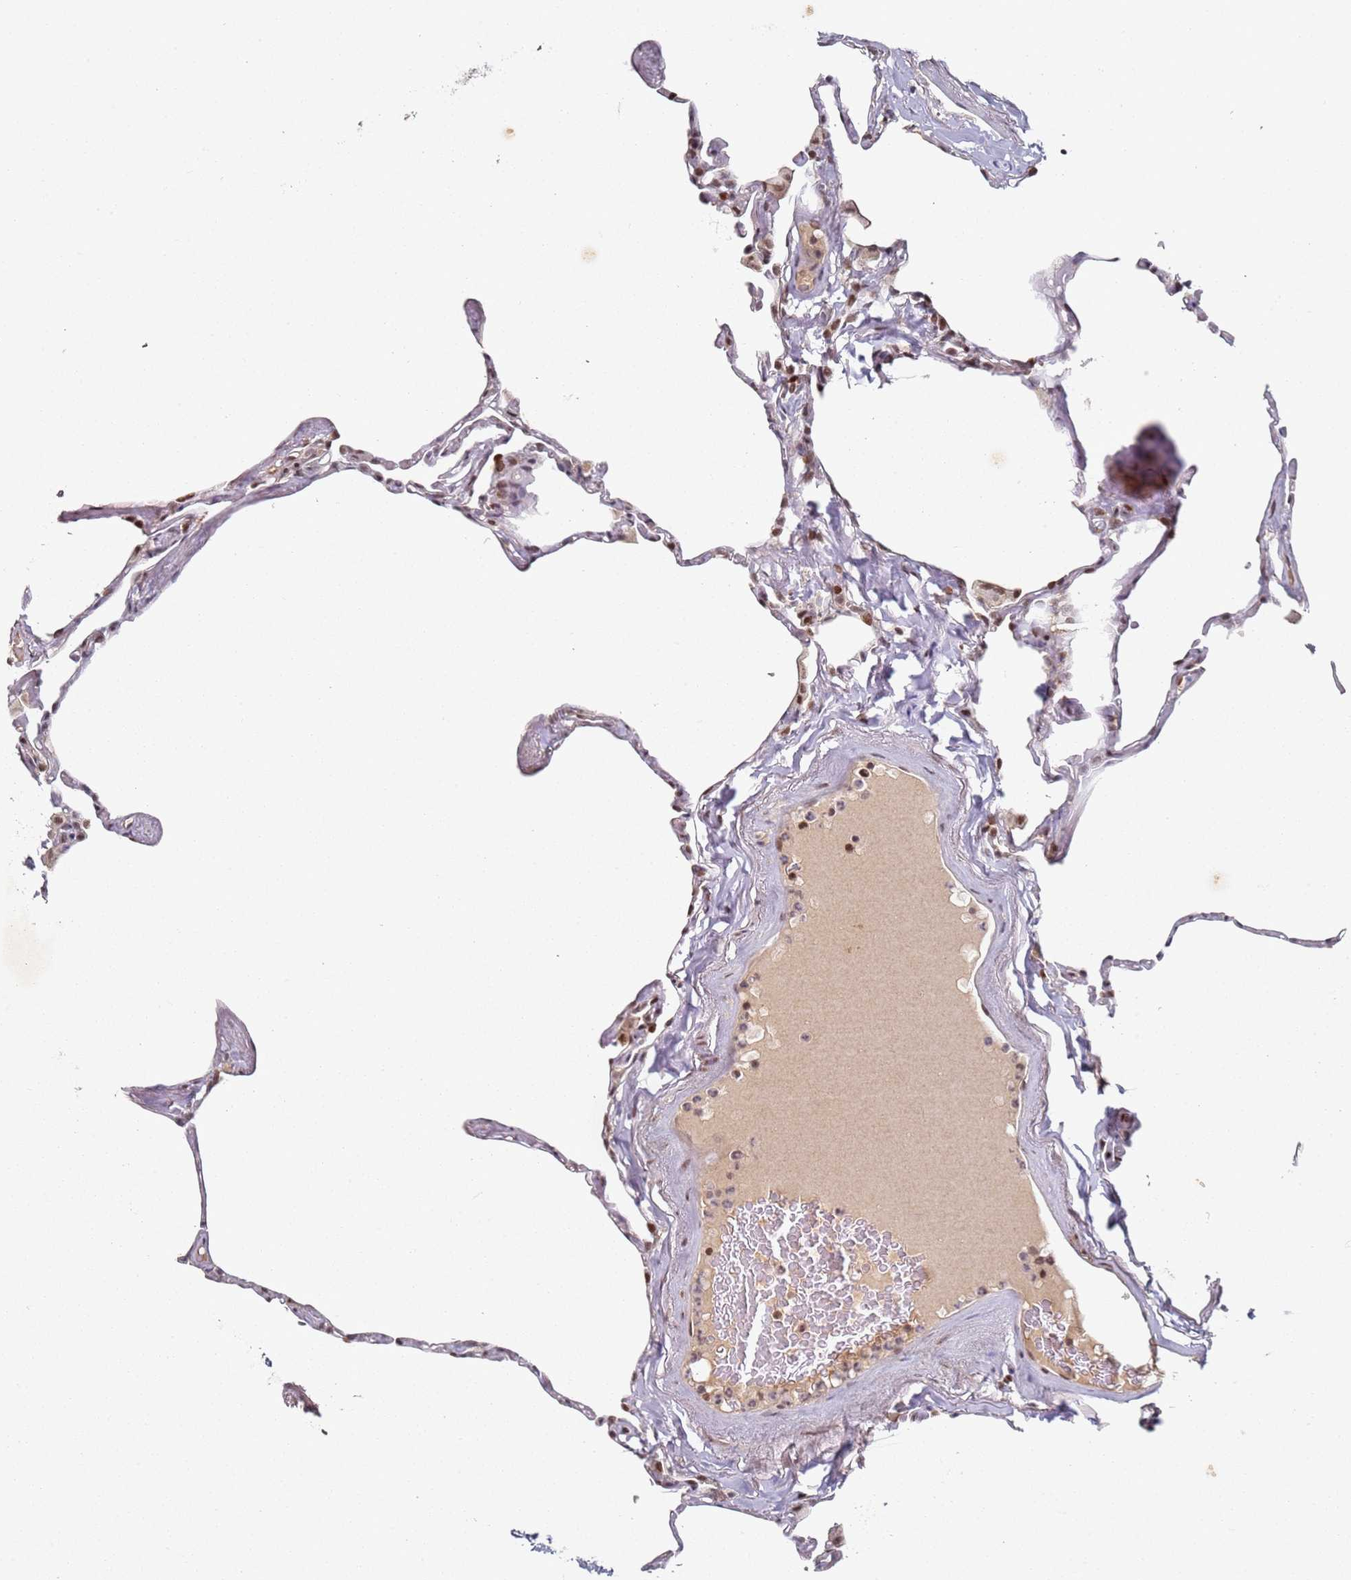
{"staining": {"intensity": "moderate", "quantity": "<25%", "location": "nuclear"}, "tissue": "lung", "cell_type": "Alveolar cells", "image_type": "normal", "snomed": [{"axis": "morphology", "description": "Normal tissue, NOS"}, {"axis": "topography", "description": "Lung"}], "caption": "This micrograph exhibits immunohistochemistry (IHC) staining of normal human lung, with low moderate nuclear staining in approximately <25% of alveolar cells.", "gene": "ATF6B", "patient": {"sex": "male", "age": 65}}